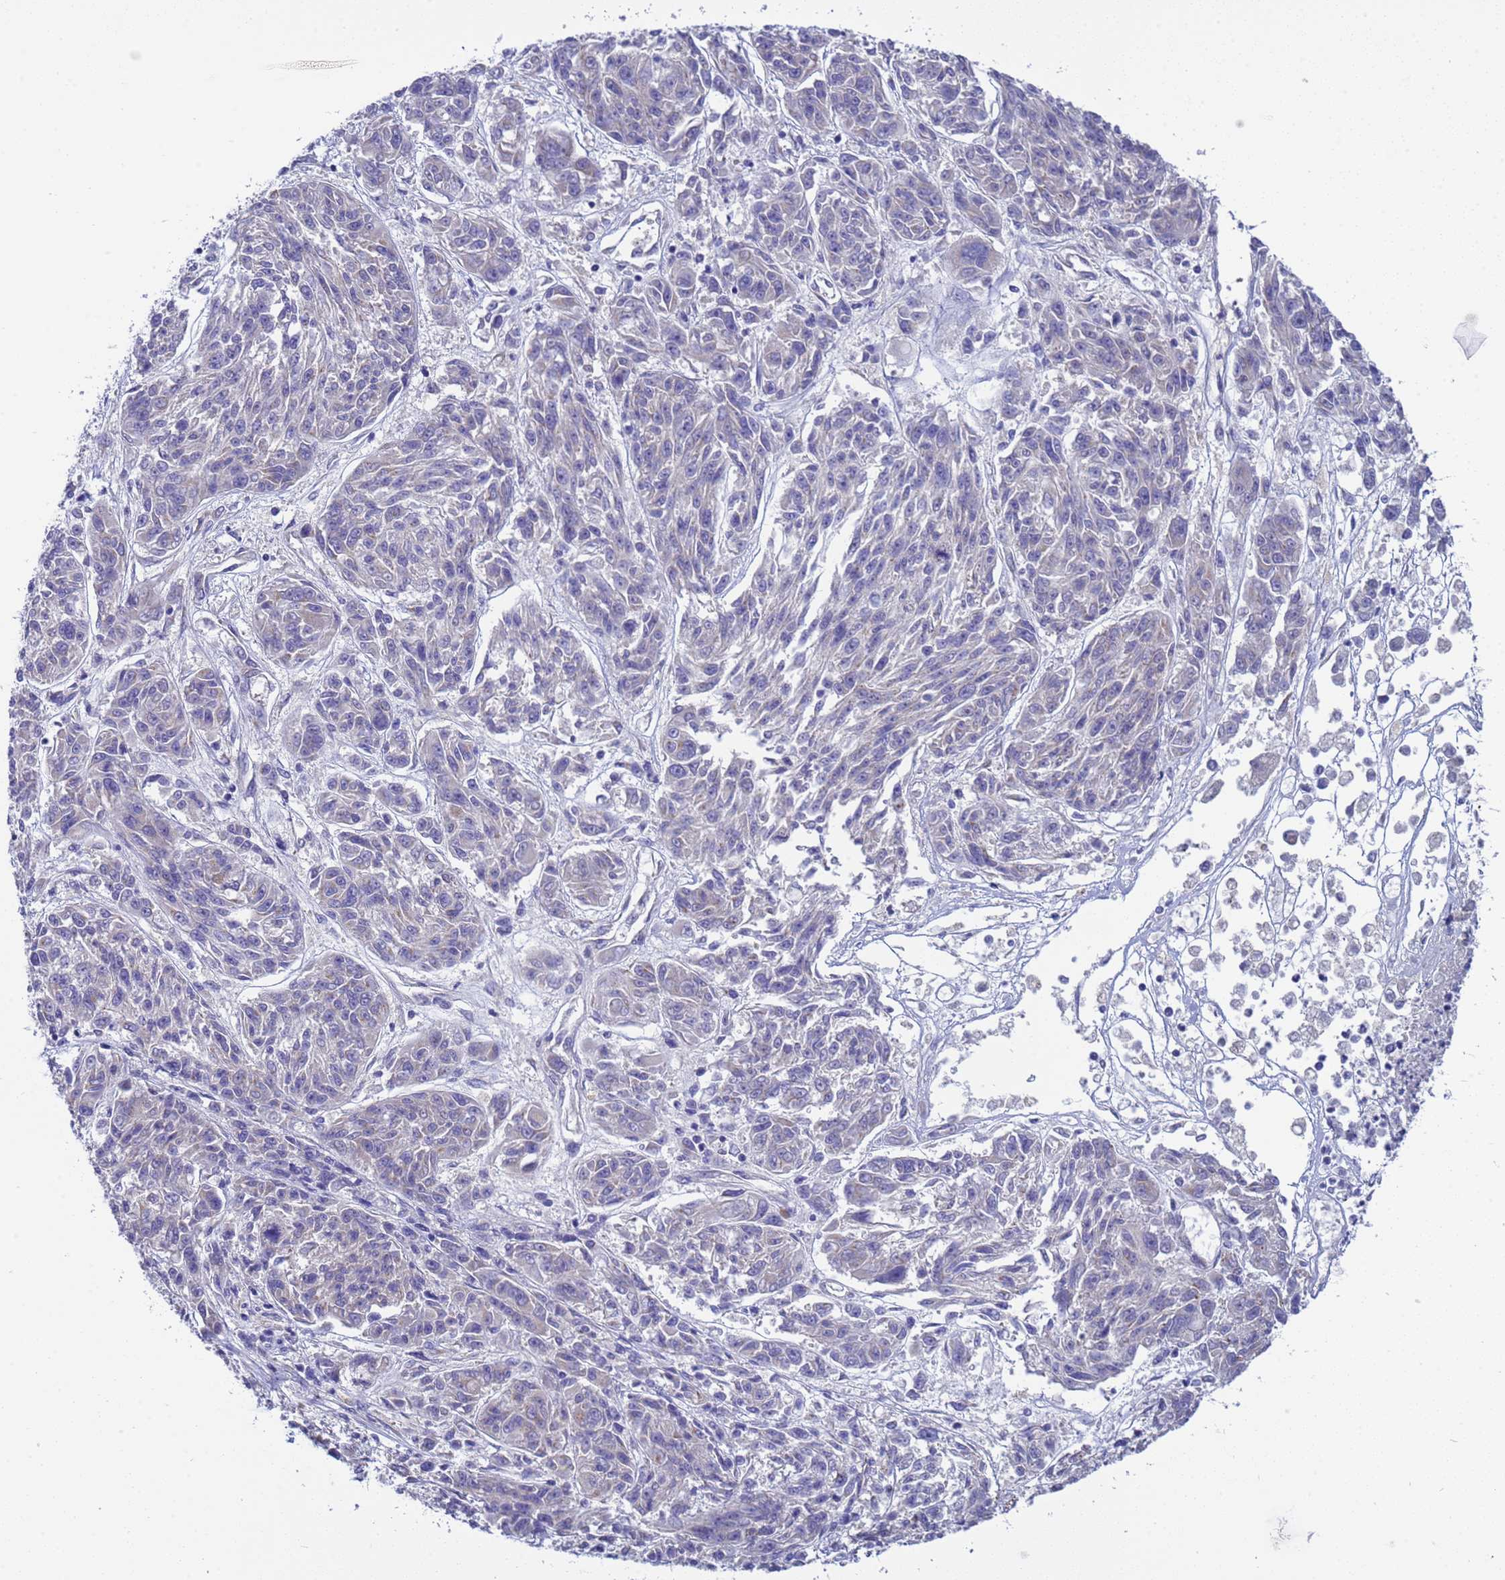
{"staining": {"intensity": "negative", "quantity": "none", "location": "none"}, "tissue": "melanoma", "cell_type": "Tumor cells", "image_type": "cancer", "snomed": [{"axis": "morphology", "description": "Malignant melanoma, NOS"}, {"axis": "topography", "description": "Skin"}], "caption": "This is a image of immunohistochemistry (IHC) staining of melanoma, which shows no staining in tumor cells.", "gene": "RC3H2", "patient": {"sex": "male", "age": 53}}